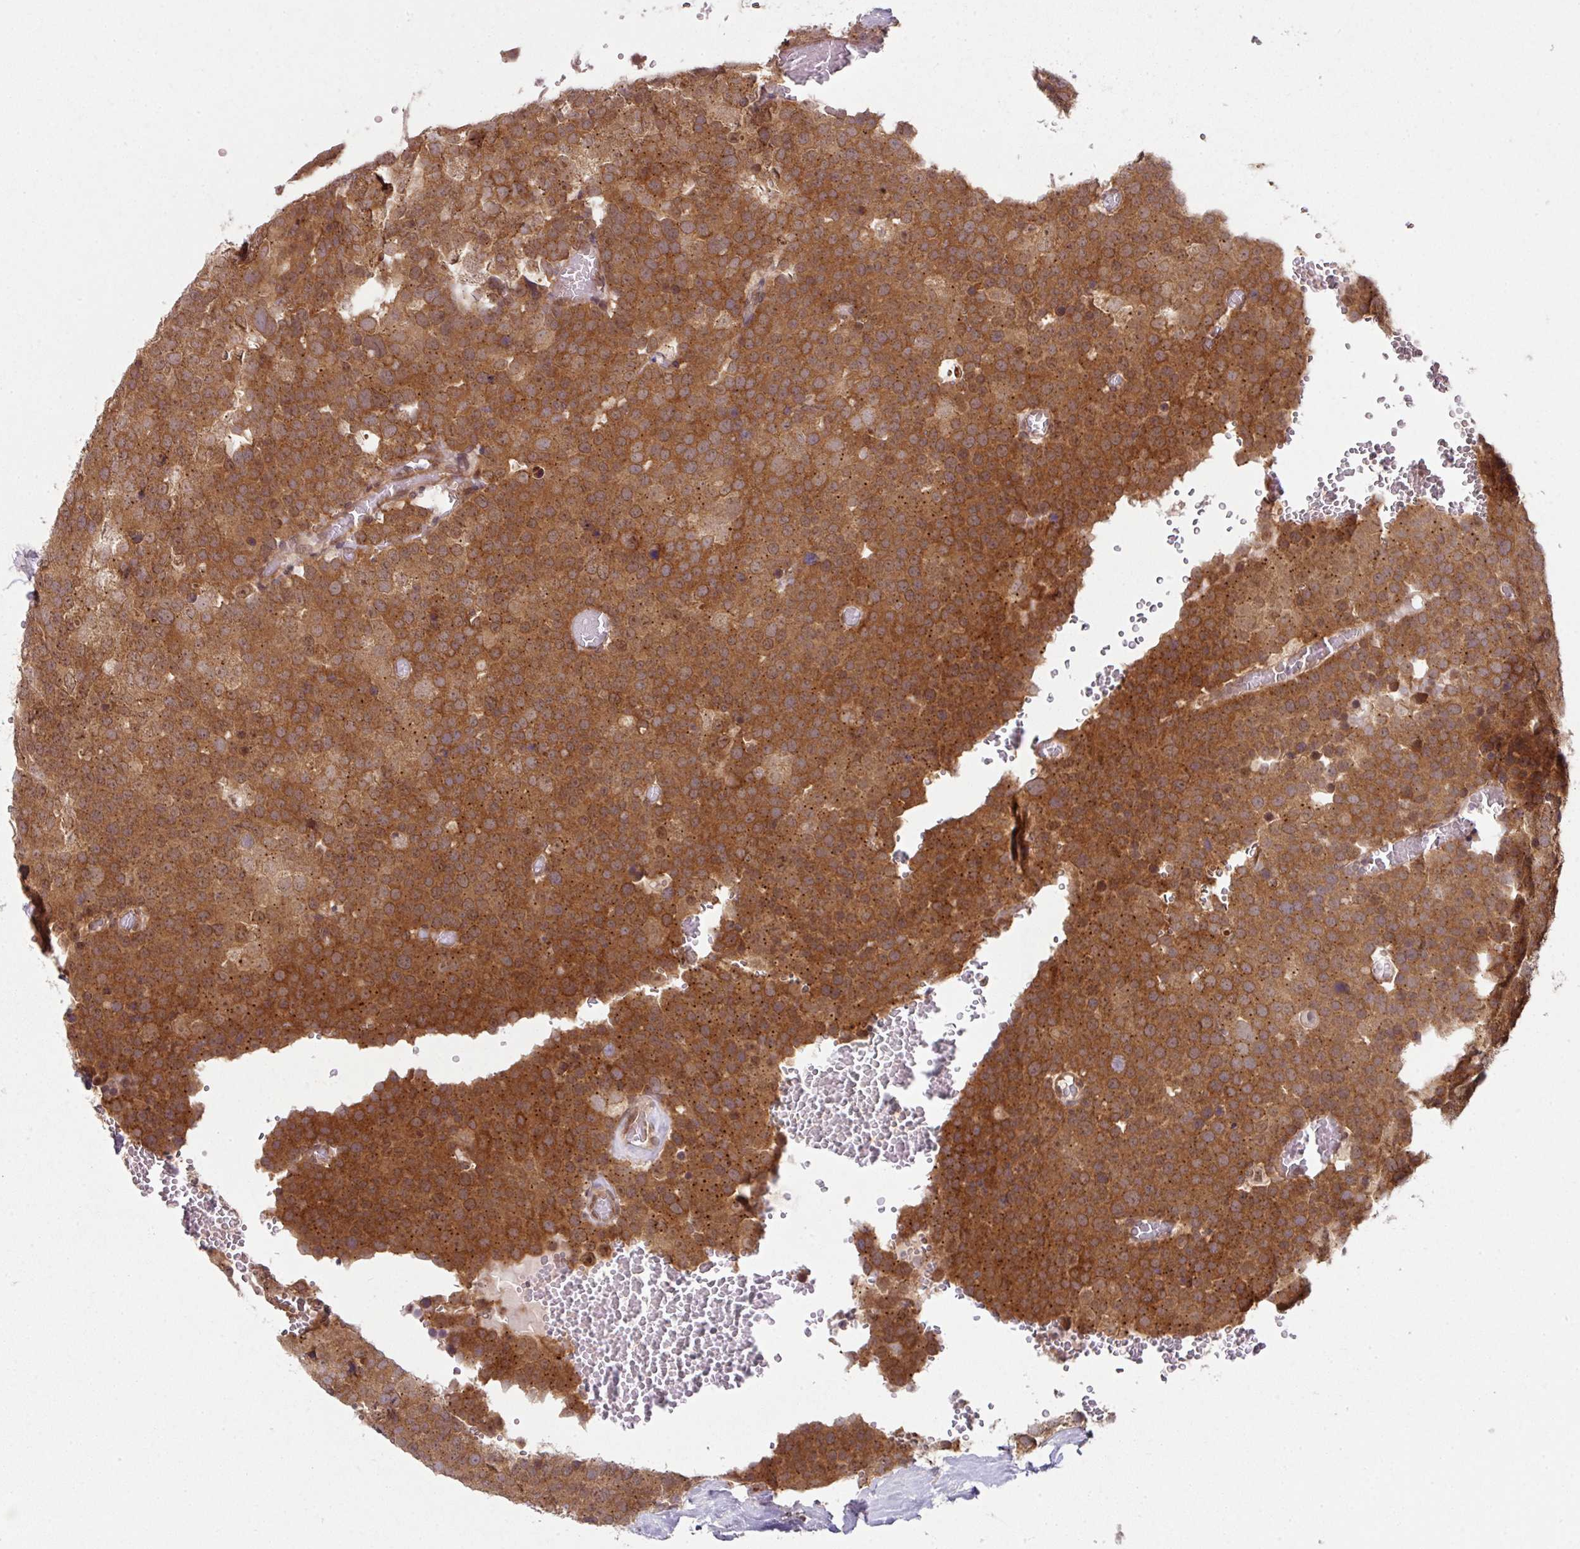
{"staining": {"intensity": "strong", "quantity": ">75%", "location": "cytoplasmic/membranous"}, "tissue": "testis cancer", "cell_type": "Tumor cells", "image_type": "cancer", "snomed": [{"axis": "morphology", "description": "Seminoma, NOS"}, {"axis": "topography", "description": "Testis"}], "caption": "Testis seminoma tissue reveals strong cytoplasmic/membranous expression in about >75% of tumor cells", "gene": "CAMLG", "patient": {"sex": "male", "age": 71}}